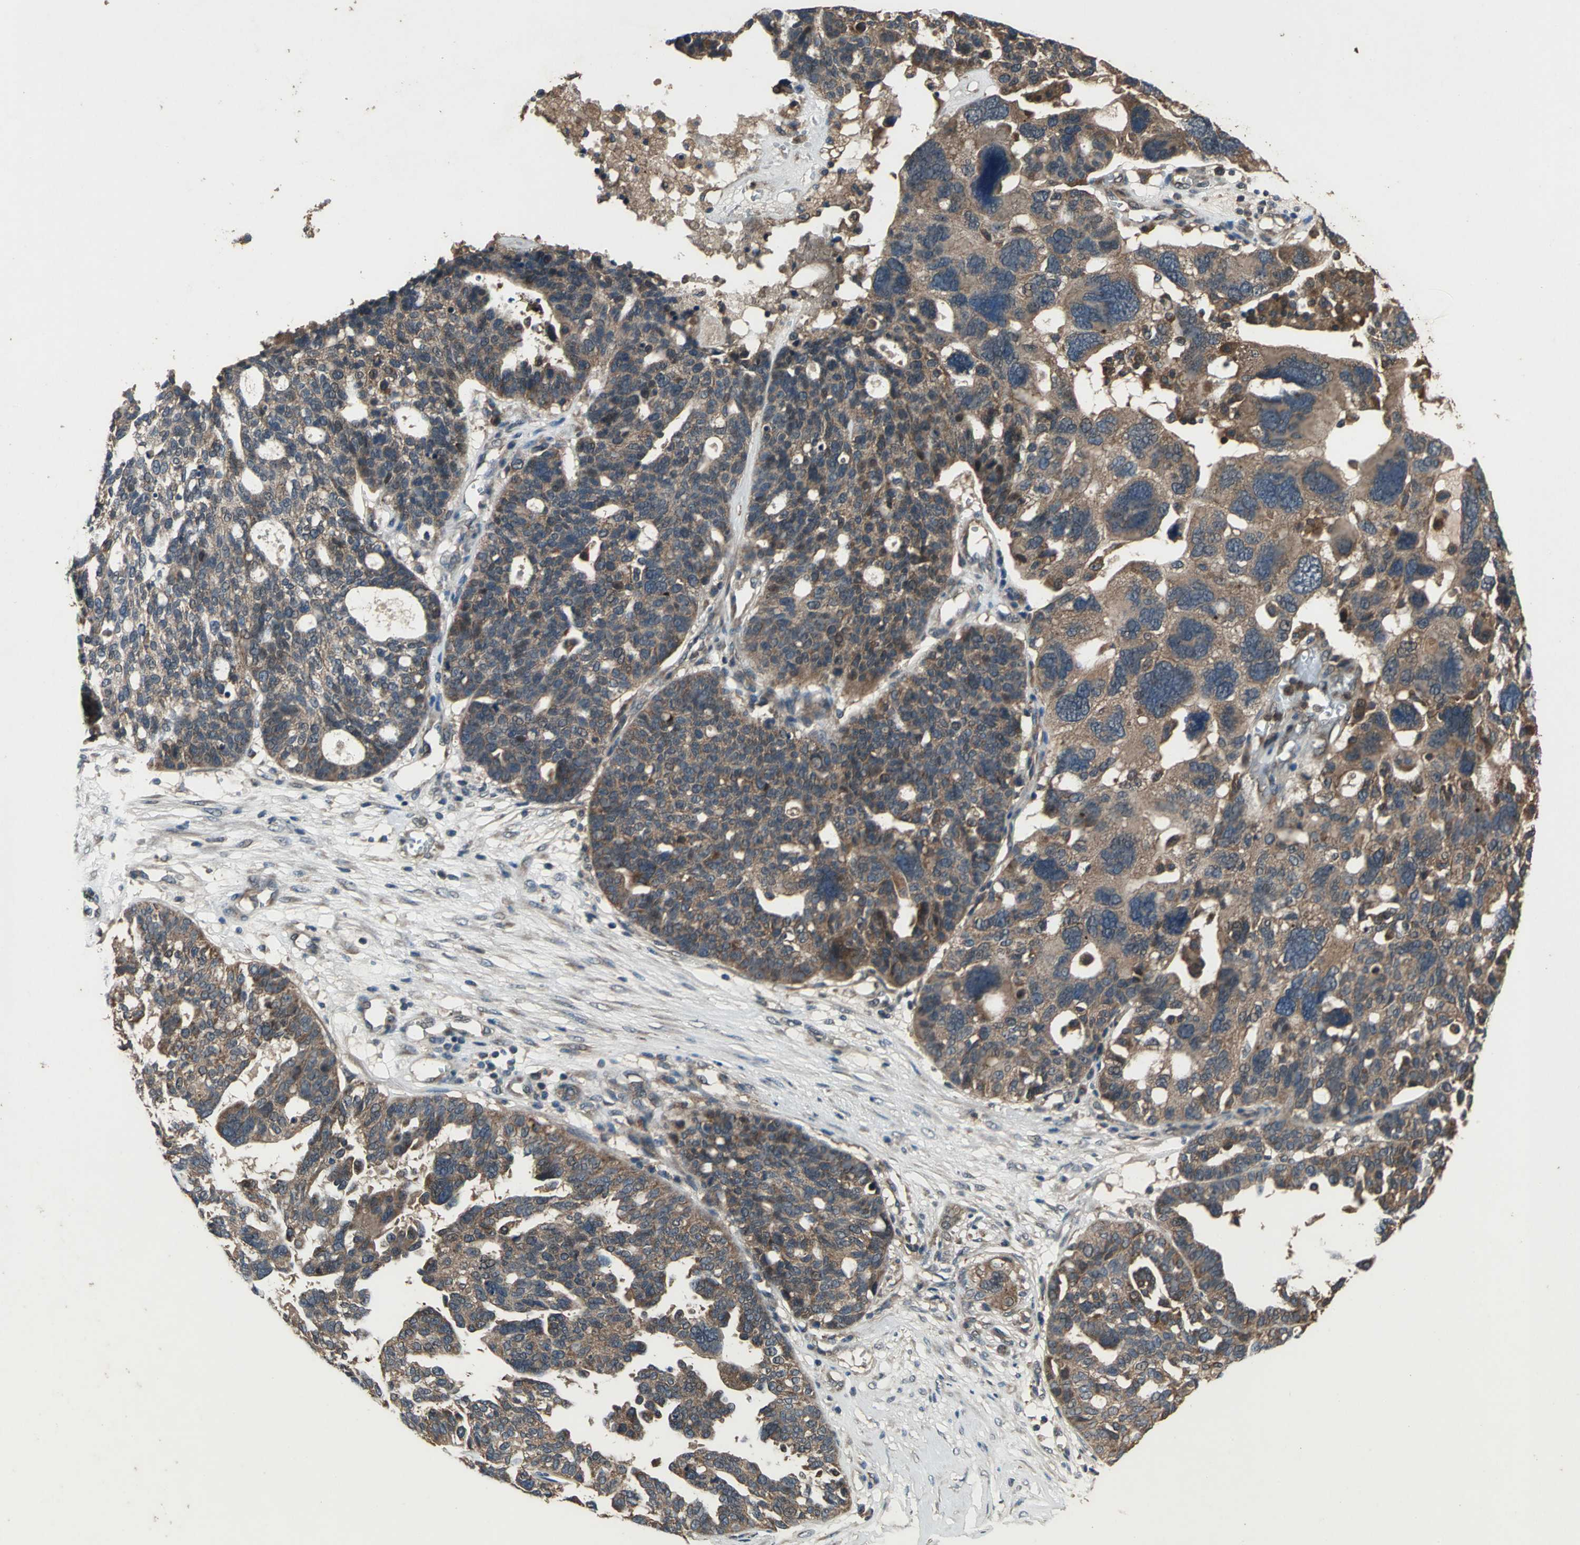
{"staining": {"intensity": "strong", "quantity": ">75%", "location": "cytoplasmic/membranous"}, "tissue": "ovarian cancer", "cell_type": "Tumor cells", "image_type": "cancer", "snomed": [{"axis": "morphology", "description": "Cystadenocarcinoma, serous, NOS"}, {"axis": "topography", "description": "Ovary"}], "caption": "Strong cytoplasmic/membranous expression for a protein is seen in approximately >75% of tumor cells of ovarian serous cystadenocarcinoma using immunohistochemistry.", "gene": "ZNF608", "patient": {"sex": "female", "age": 59}}